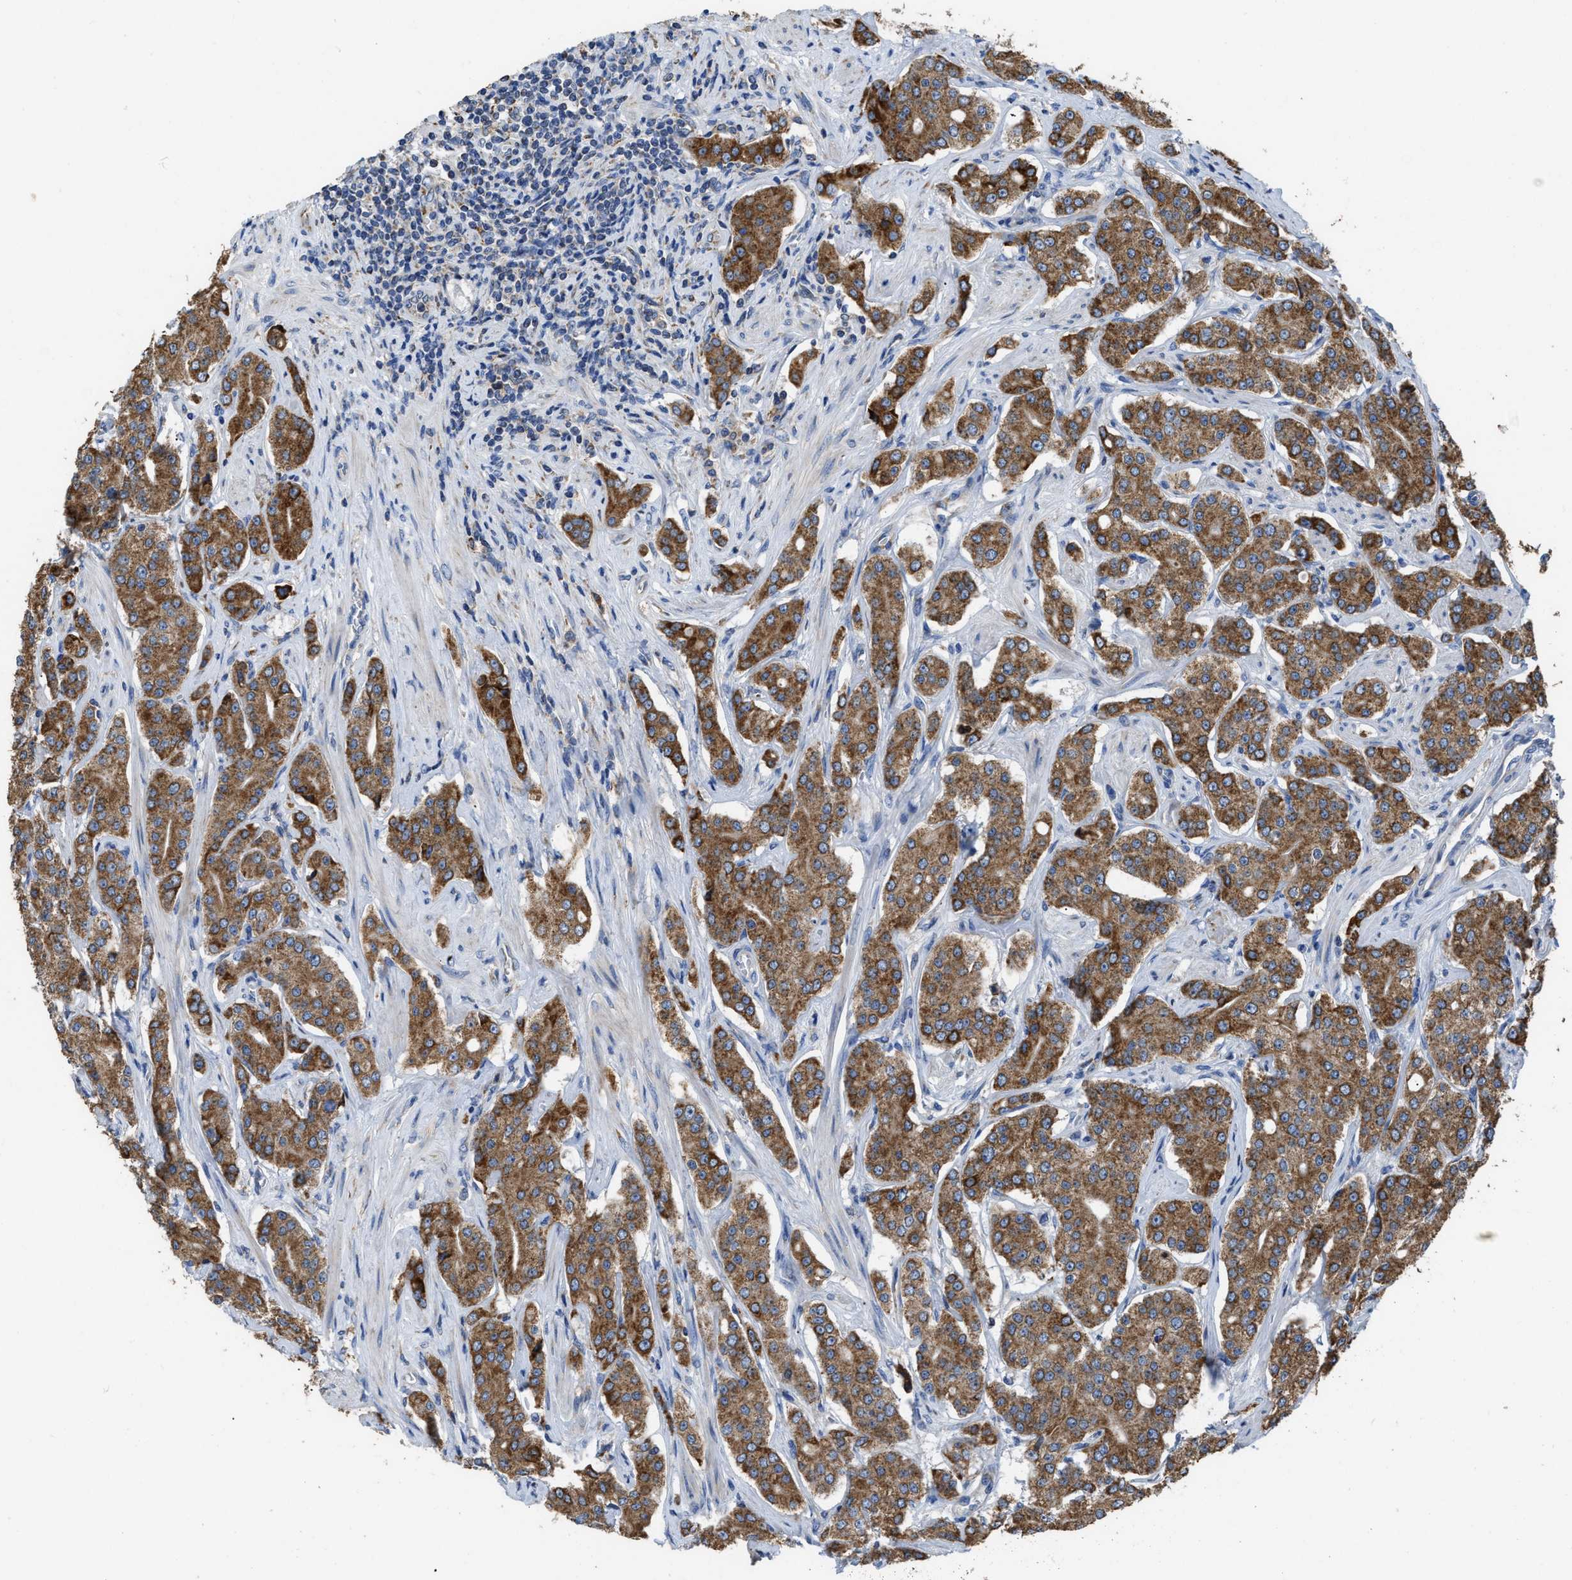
{"staining": {"intensity": "strong", "quantity": ">75%", "location": "cytoplasmic/membranous"}, "tissue": "prostate cancer", "cell_type": "Tumor cells", "image_type": "cancer", "snomed": [{"axis": "morphology", "description": "Adenocarcinoma, Low grade"}, {"axis": "topography", "description": "Prostate"}], "caption": "Human prostate cancer (adenocarcinoma (low-grade)) stained with a brown dye reveals strong cytoplasmic/membranous positive expression in approximately >75% of tumor cells.", "gene": "AK2", "patient": {"sex": "male", "age": 69}}